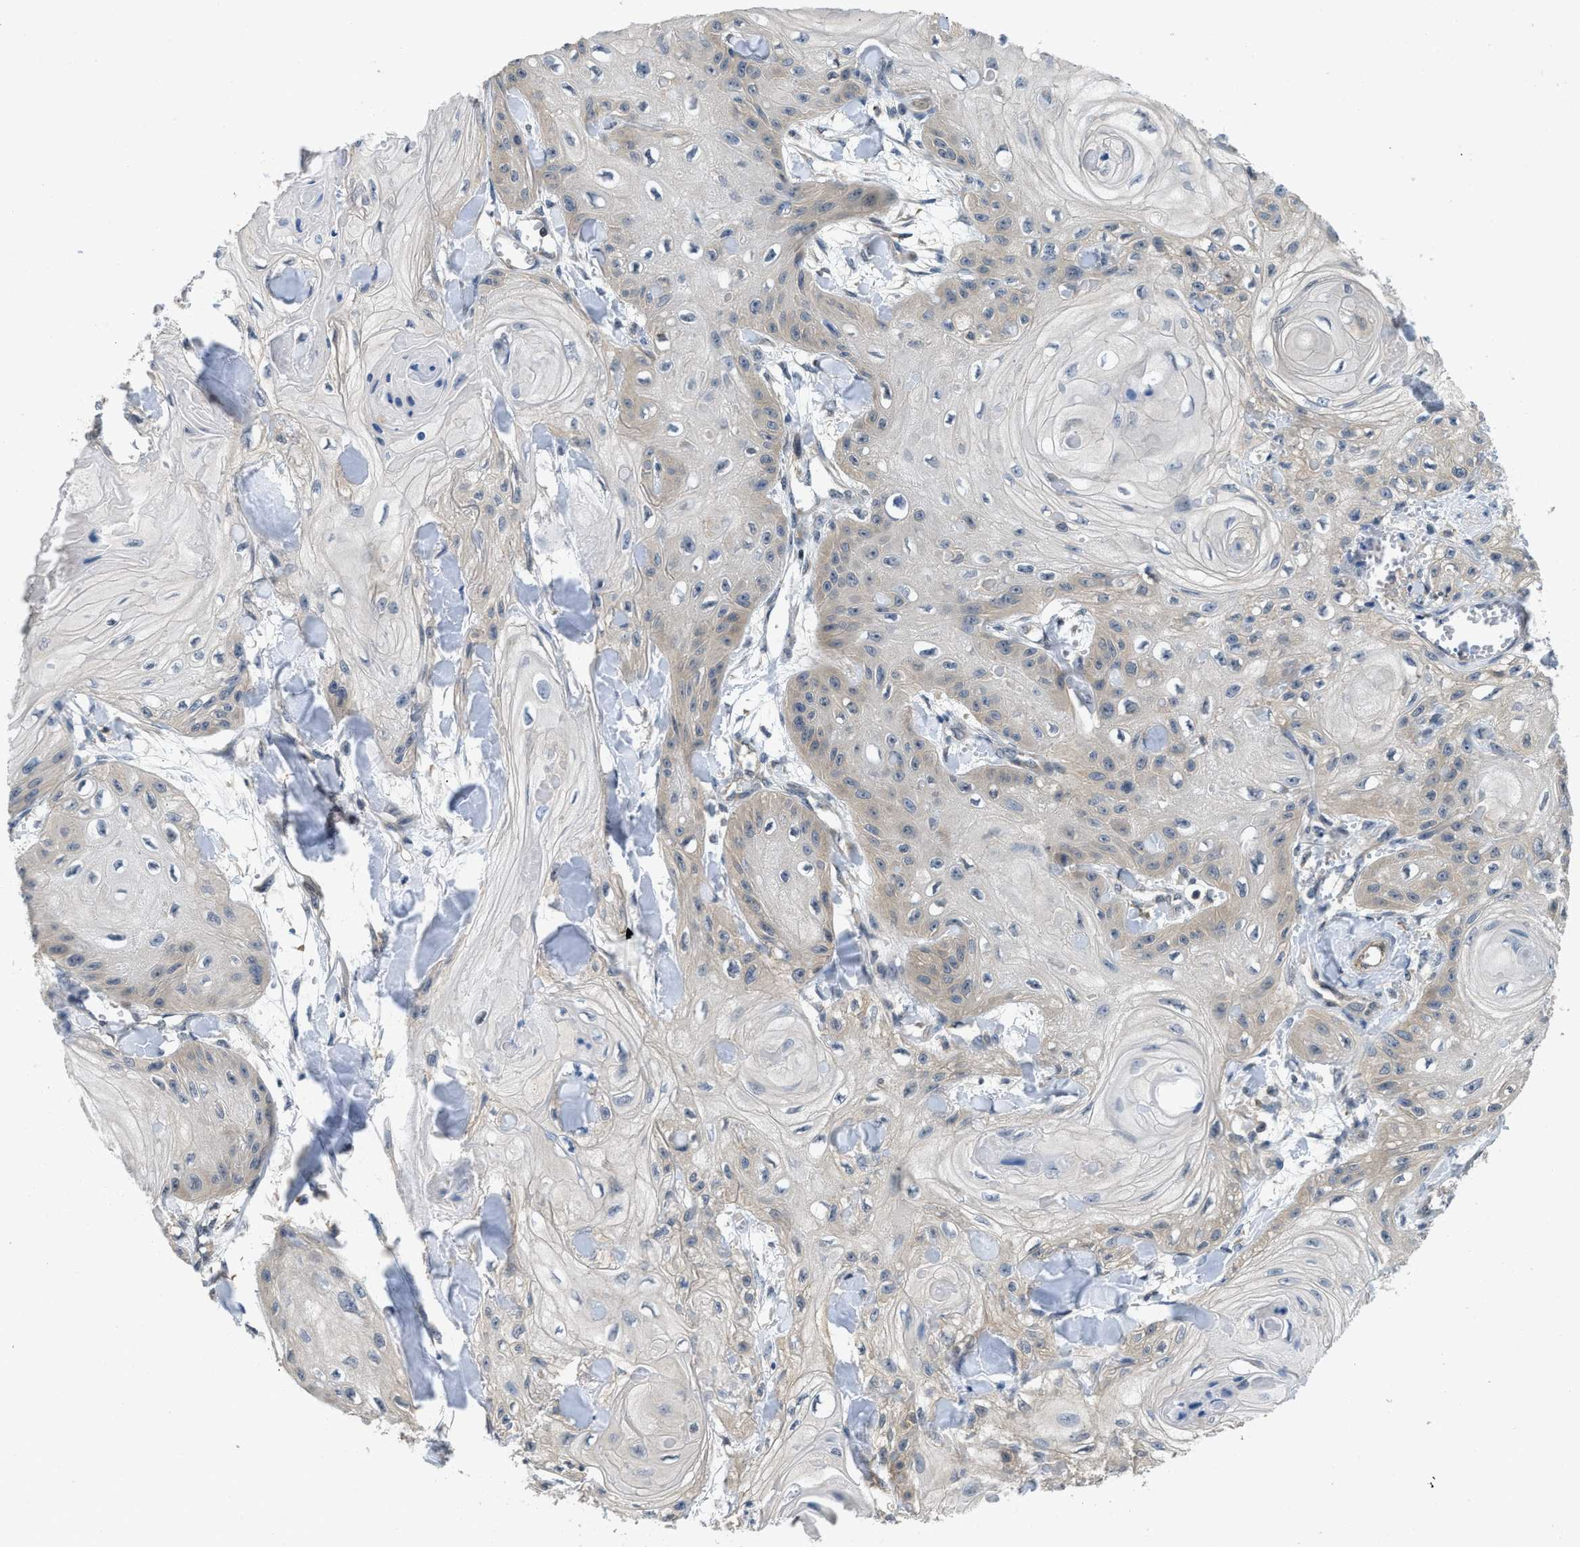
{"staining": {"intensity": "weak", "quantity": "<25%", "location": "cytoplasmic/membranous"}, "tissue": "skin cancer", "cell_type": "Tumor cells", "image_type": "cancer", "snomed": [{"axis": "morphology", "description": "Squamous cell carcinoma, NOS"}, {"axis": "topography", "description": "Skin"}], "caption": "The histopathology image shows no staining of tumor cells in skin cancer.", "gene": "TES", "patient": {"sex": "male", "age": 74}}